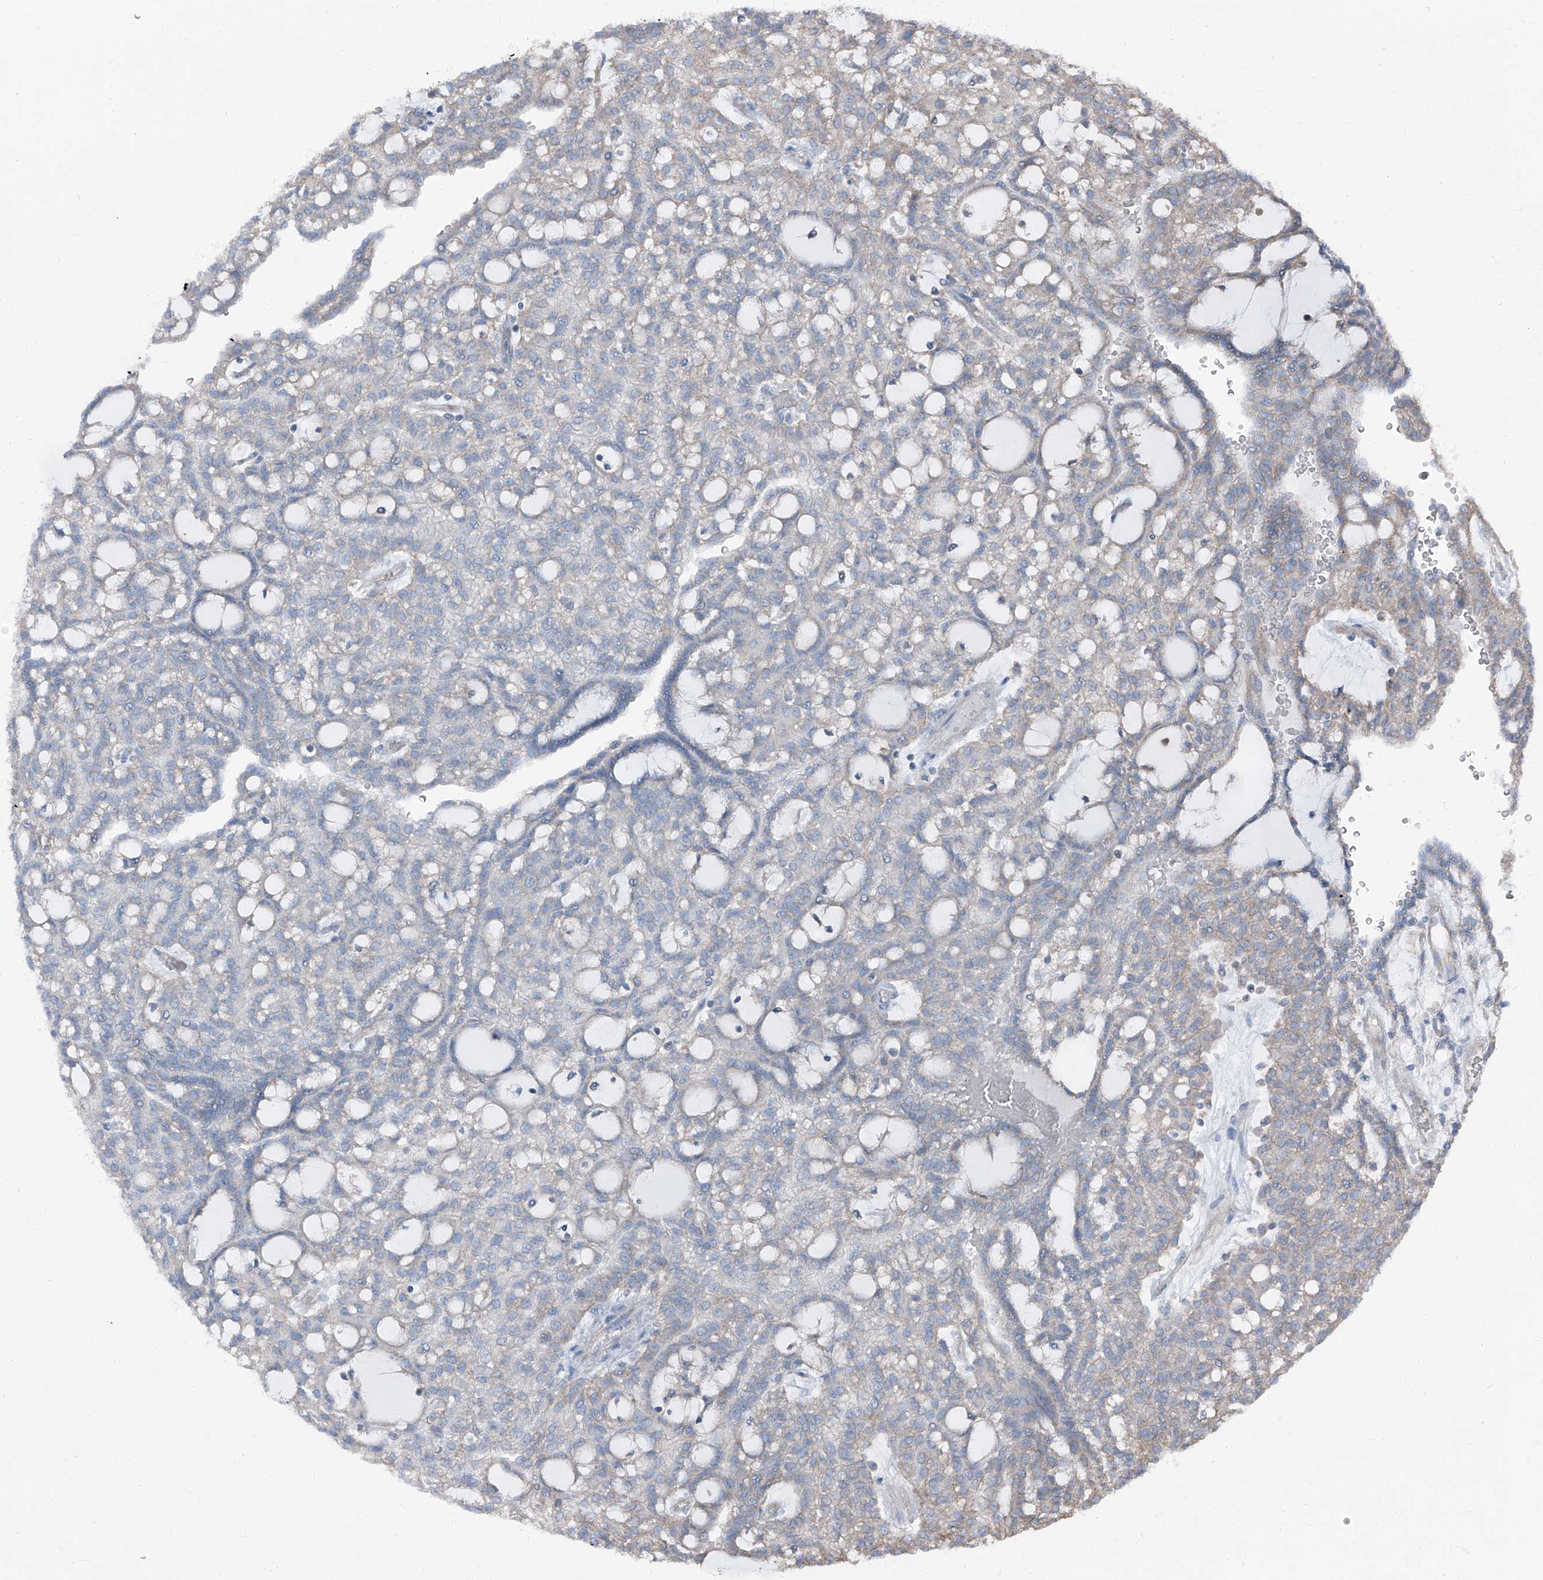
{"staining": {"intensity": "negative", "quantity": "none", "location": "none"}, "tissue": "renal cancer", "cell_type": "Tumor cells", "image_type": "cancer", "snomed": [{"axis": "morphology", "description": "Adenocarcinoma, NOS"}, {"axis": "topography", "description": "Kidney"}], "caption": "Immunohistochemistry (IHC) histopathology image of human renal cancer (adenocarcinoma) stained for a protein (brown), which reveals no staining in tumor cells. Nuclei are stained in blue.", "gene": "GPR142", "patient": {"sex": "male", "age": 63}}